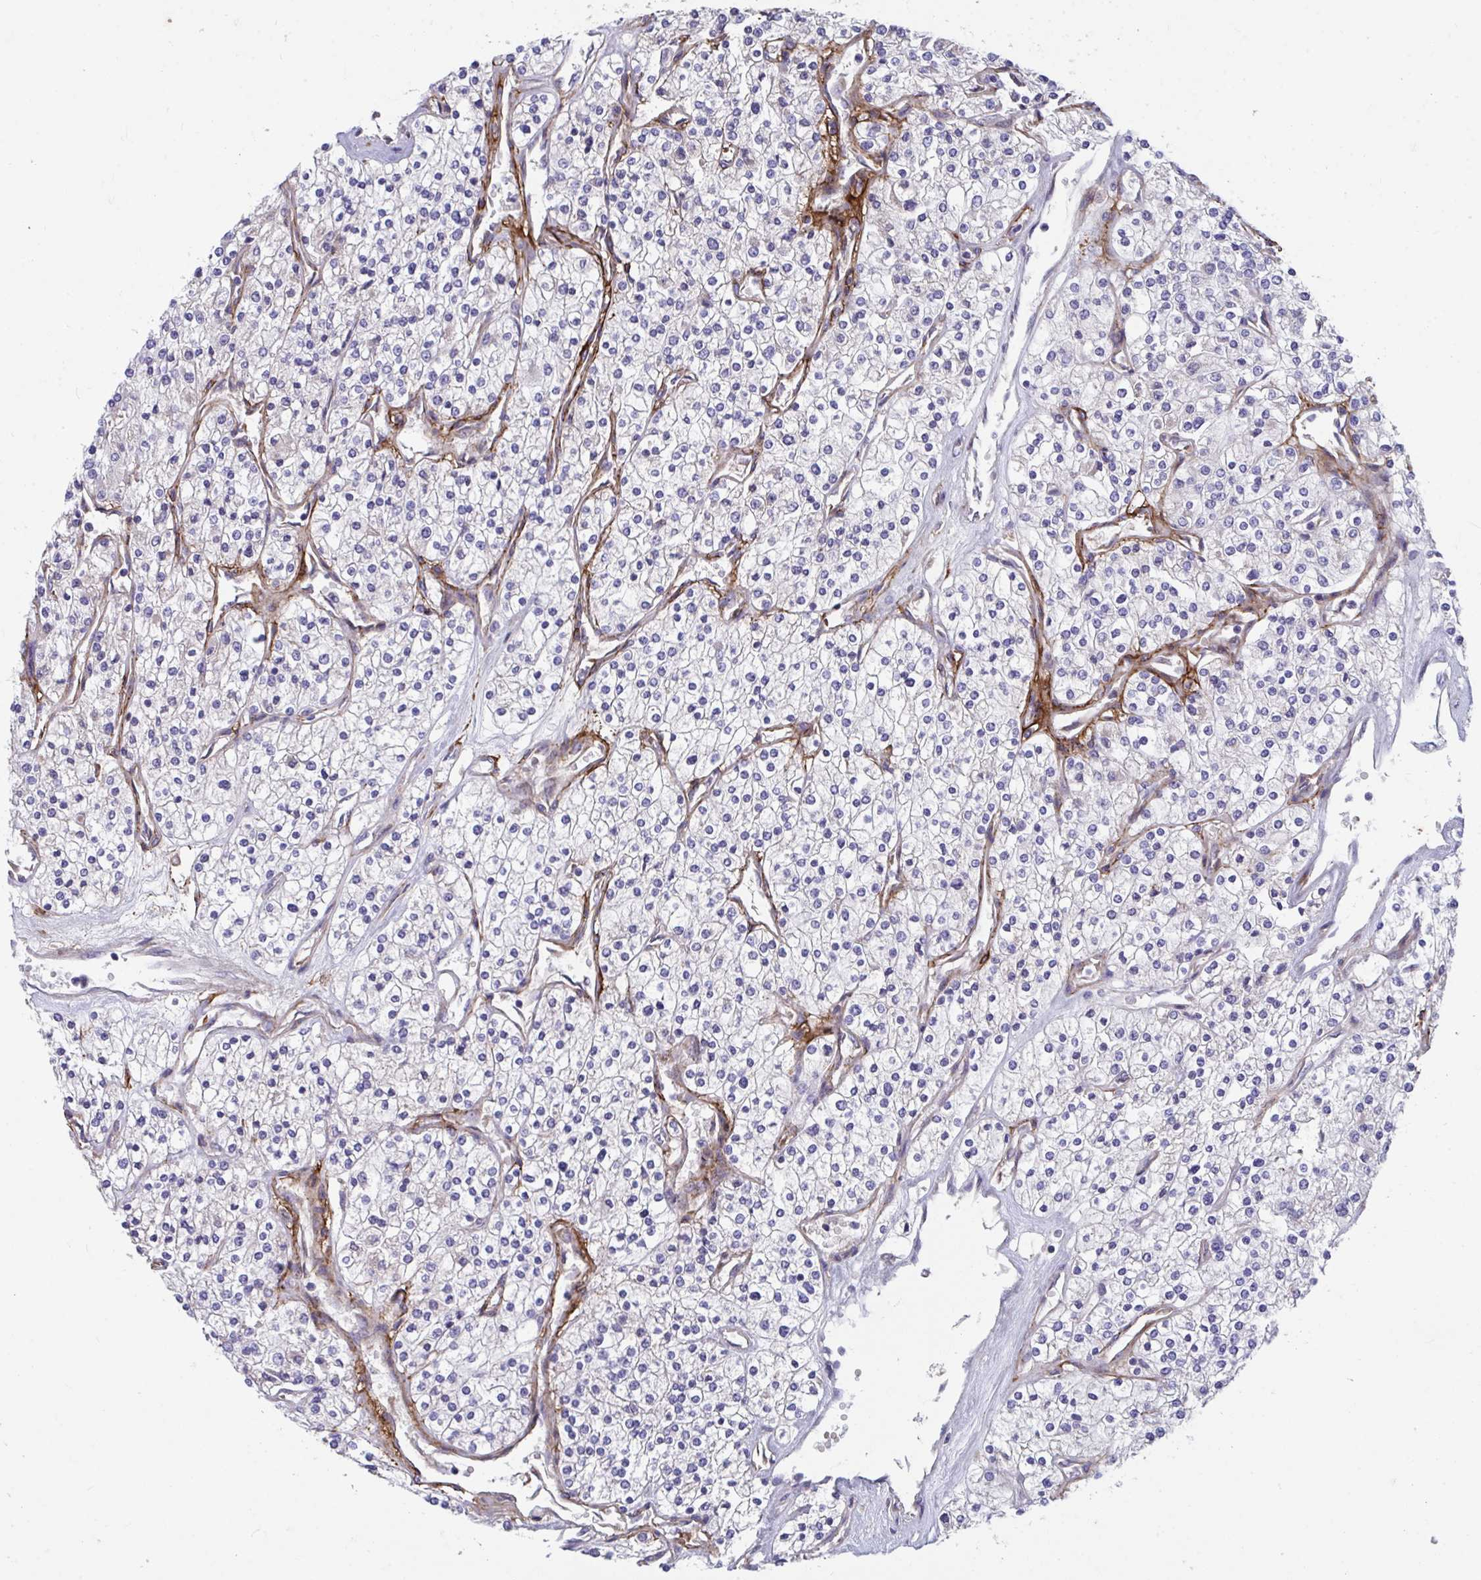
{"staining": {"intensity": "negative", "quantity": "none", "location": "none"}, "tissue": "renal cancer", "cell_type": "Tumor cells", "image_type": "cancer", "snomed": [{"axis": "morphology", "description": "Adenocarcinoma, NOS"}, {"axis": "topography", "description": "Kidney"}], "caption": "The image displays no staining of tumor cells in renal adenocarcinoma. The staining was performed using DAB (3,3'-diaminobenzidine) to visualize the protein expression in brown, while the nuclei were stained in blue with hematoxylin (Magnification: 20x).", "gene": "SUSD4", "patient": {"sex": "male", "age": 80}}